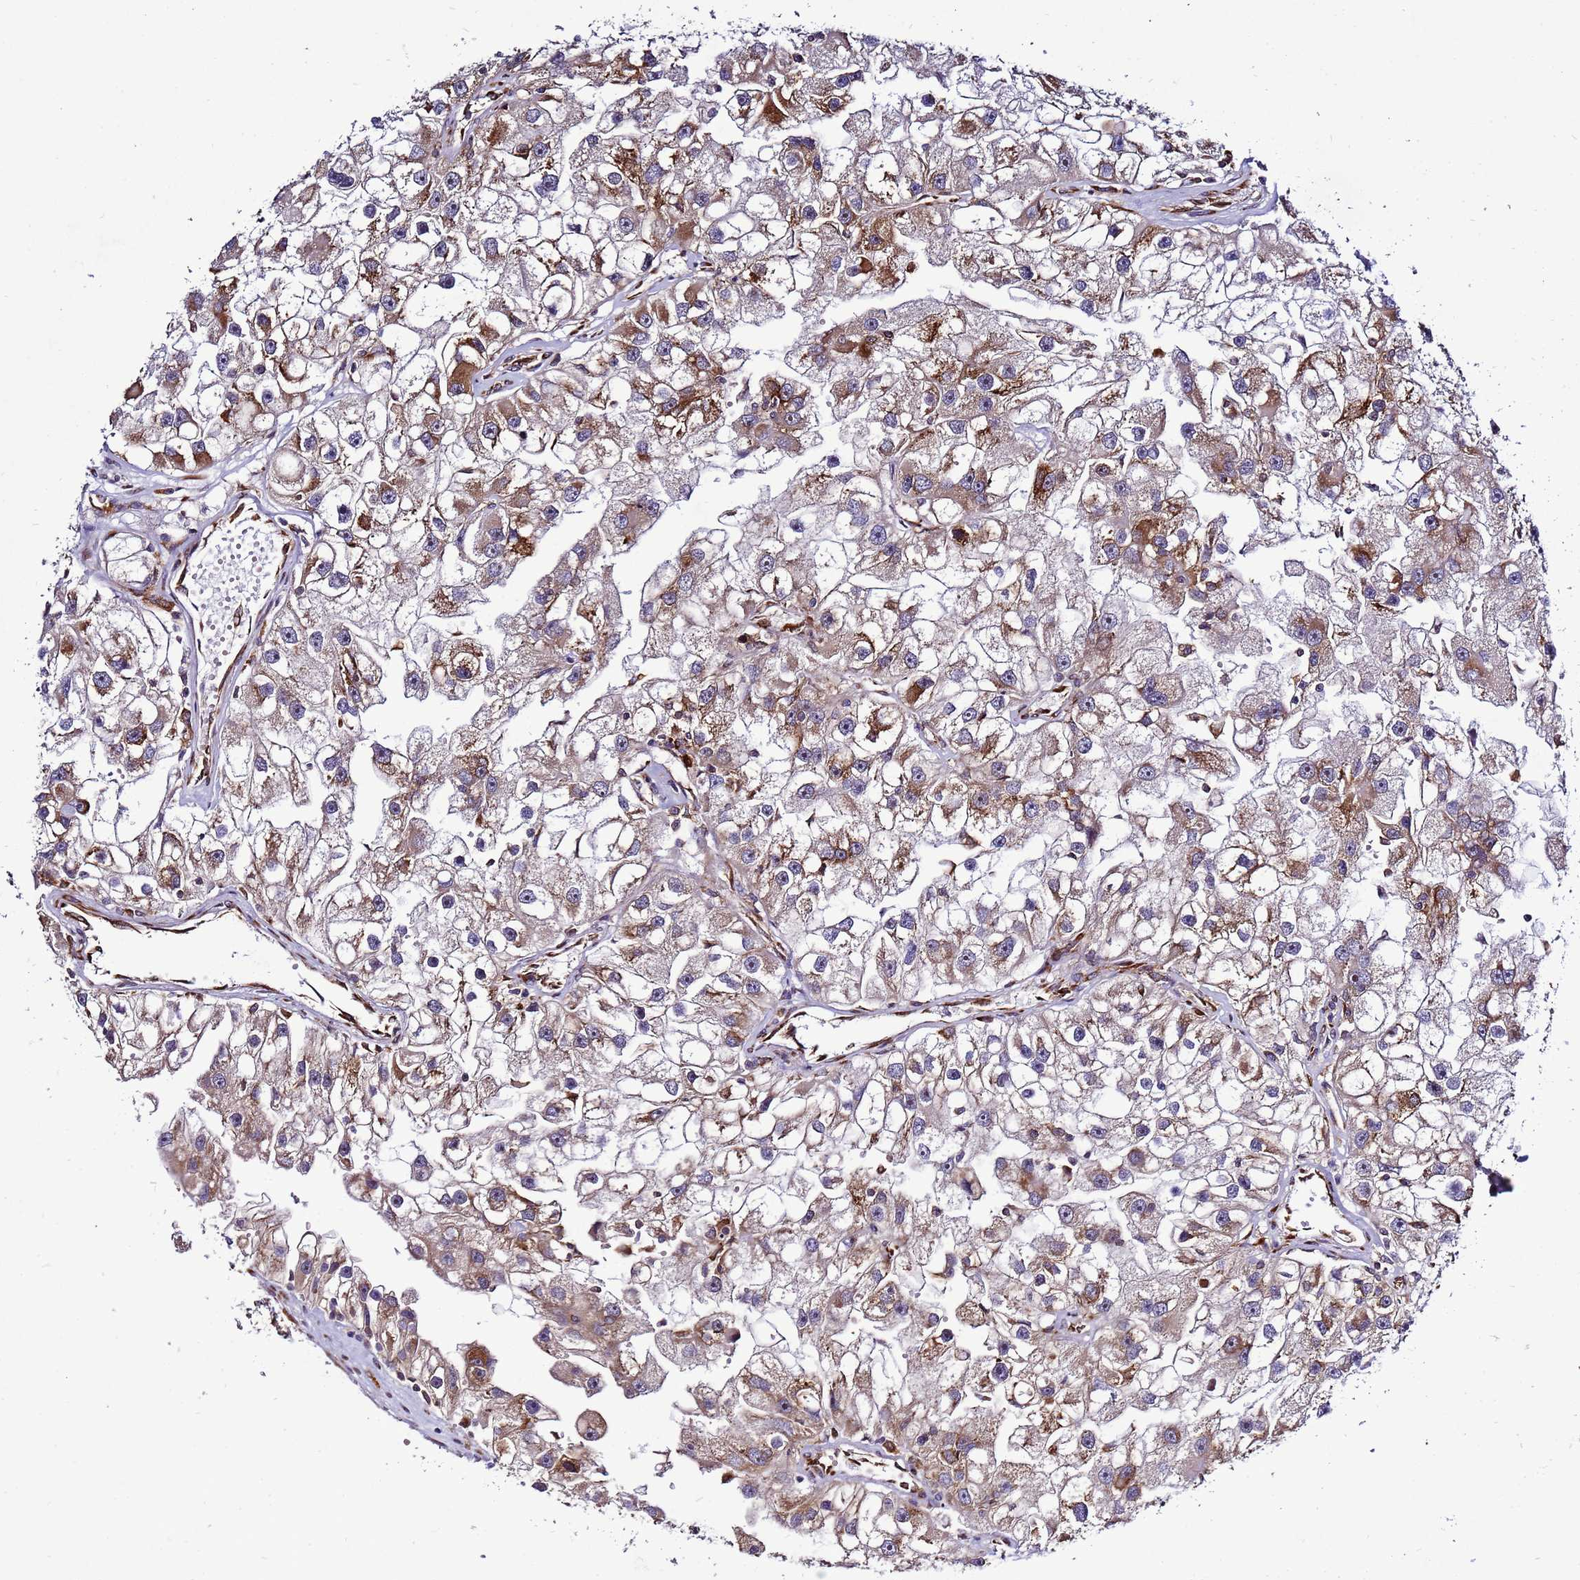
{"staining": {"intensity": "strong", "quantity": "25%-75%", "location": "cytoplasmic/membranous"}, "tissue": "renal cancer", "cell_type": "Tumor cells", "image_type": "cancer", "snomed": [{"axis": "morphology", "description": "Adenocarcinoma, NOS"}, {"axis": "topography", "description": "Kidney"}], "caption": "This image exhibits immunohistochemistry (IHC) staining of renal adenocarcinoma, with high strong cytoplasmic/membranous positivity in approximately 25%-75% of tumor cells.", "gene": "NOL8", "patient": {"sex": "male", "age": 63}}